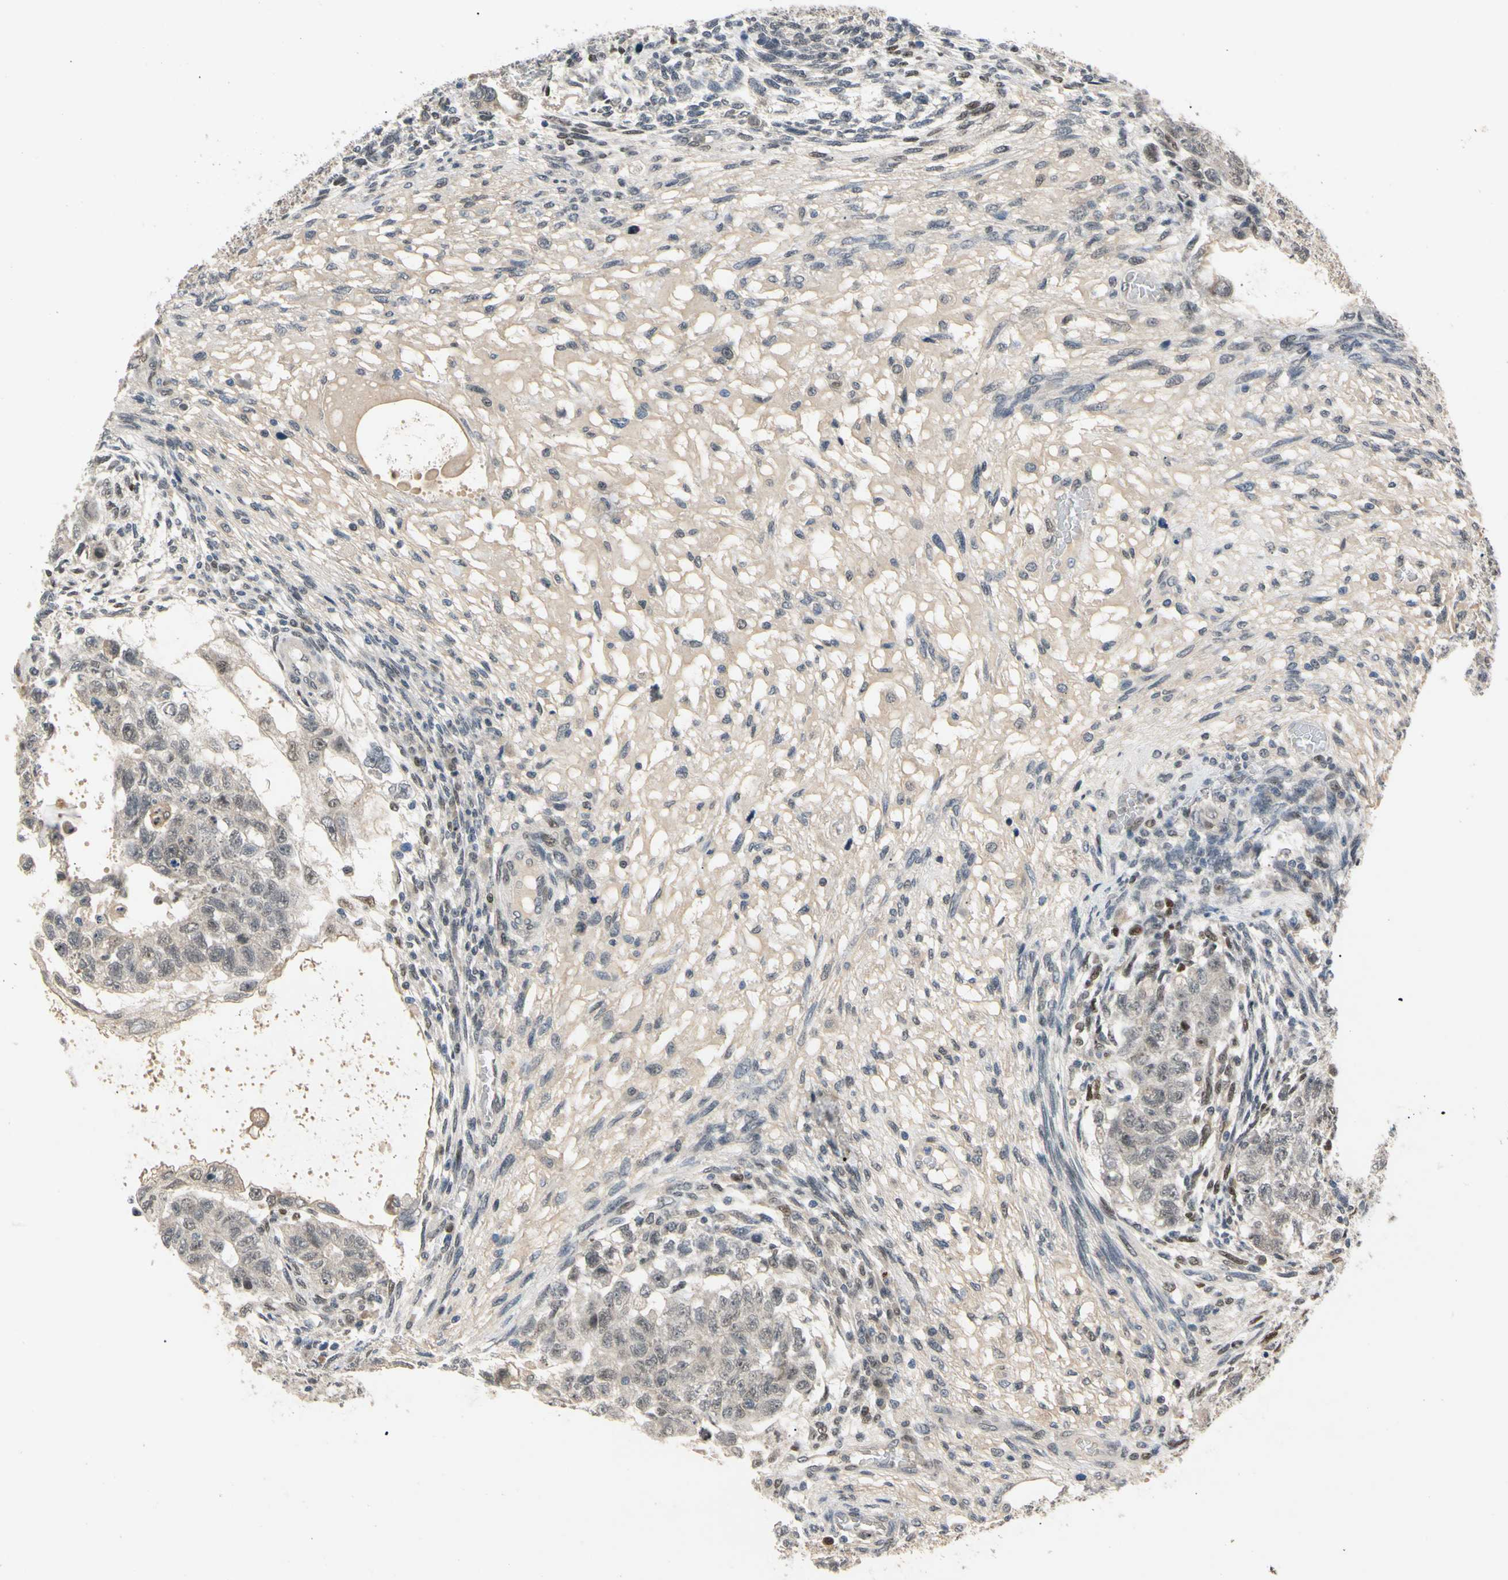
{"staining": {"intensity": "weak", "quantity": "25%-75%", "location": "cytoplasmic/membranous,nuclear"}, "tissue": "testis cancer", "cell_type": "Tumor cells", "image_type": "cancer", "snomed": [{"axis": "morphology", "description": "Normal tissue, NOS"}, {"axis": "morphology", "description": "Carcinoma, Embryonal, NOS"}, {"axis": "topography", "description": "Testis"}], "caption": "Immunohistochemistry (IHC) photomicrograph of neoplastic tissue: human embryonal carcinoma (testis) stained using IHC displays low levels of weak protein expression localized specifically in the cytoplasmic/membranous and nuclear of tumor cells, appearing as a cytoplasmic/membranous and nuclear brown color.", "gene": "RIOX2", "patient": {"sex": "male", "age": 36}}